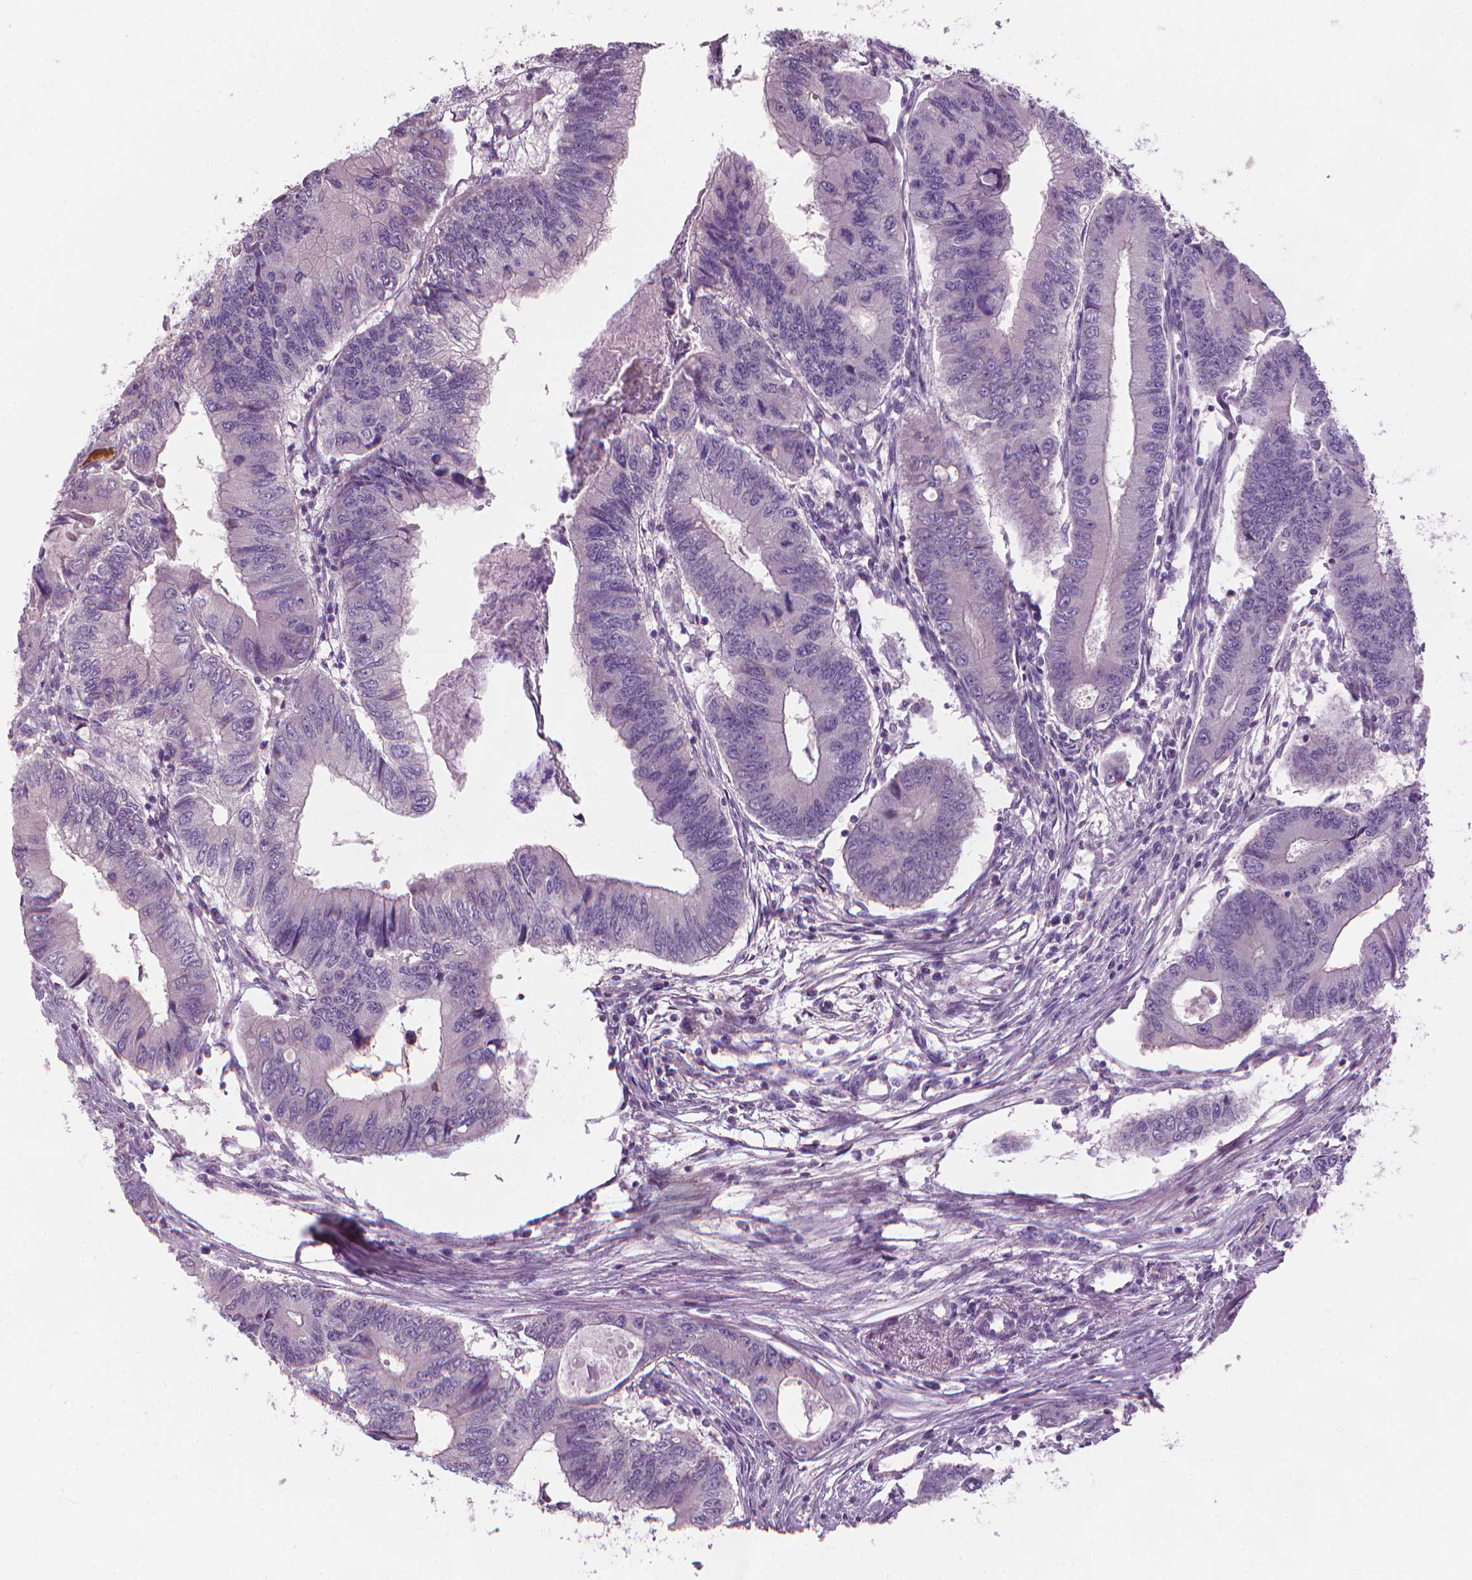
{"staining": {"intensity": "negative", "quantity": "none", "location": "none"}, "tissue": "colorectal cancer", "cell_type": "Tumor cells", "image_type": "cancer", "snomed": [{"axis": "morphology", "description": "Adenocarcinoma, NOS"}, {"axis": "topography", "description": "Colon"}], "caption": "High magnification brightfield microscopy of colorectal adenocarcinoma stained with DAB (3,3'-diaminobenzidine) (brown) and counterstained with hematoxylin (blue): tumor cells show no significant expression. The staining is performed using DAB brown chromogen with nuclei counter-stained in using hematoxylin.", "gene": "SAXO2", "patient": {"sex": "male", "age": 53}}